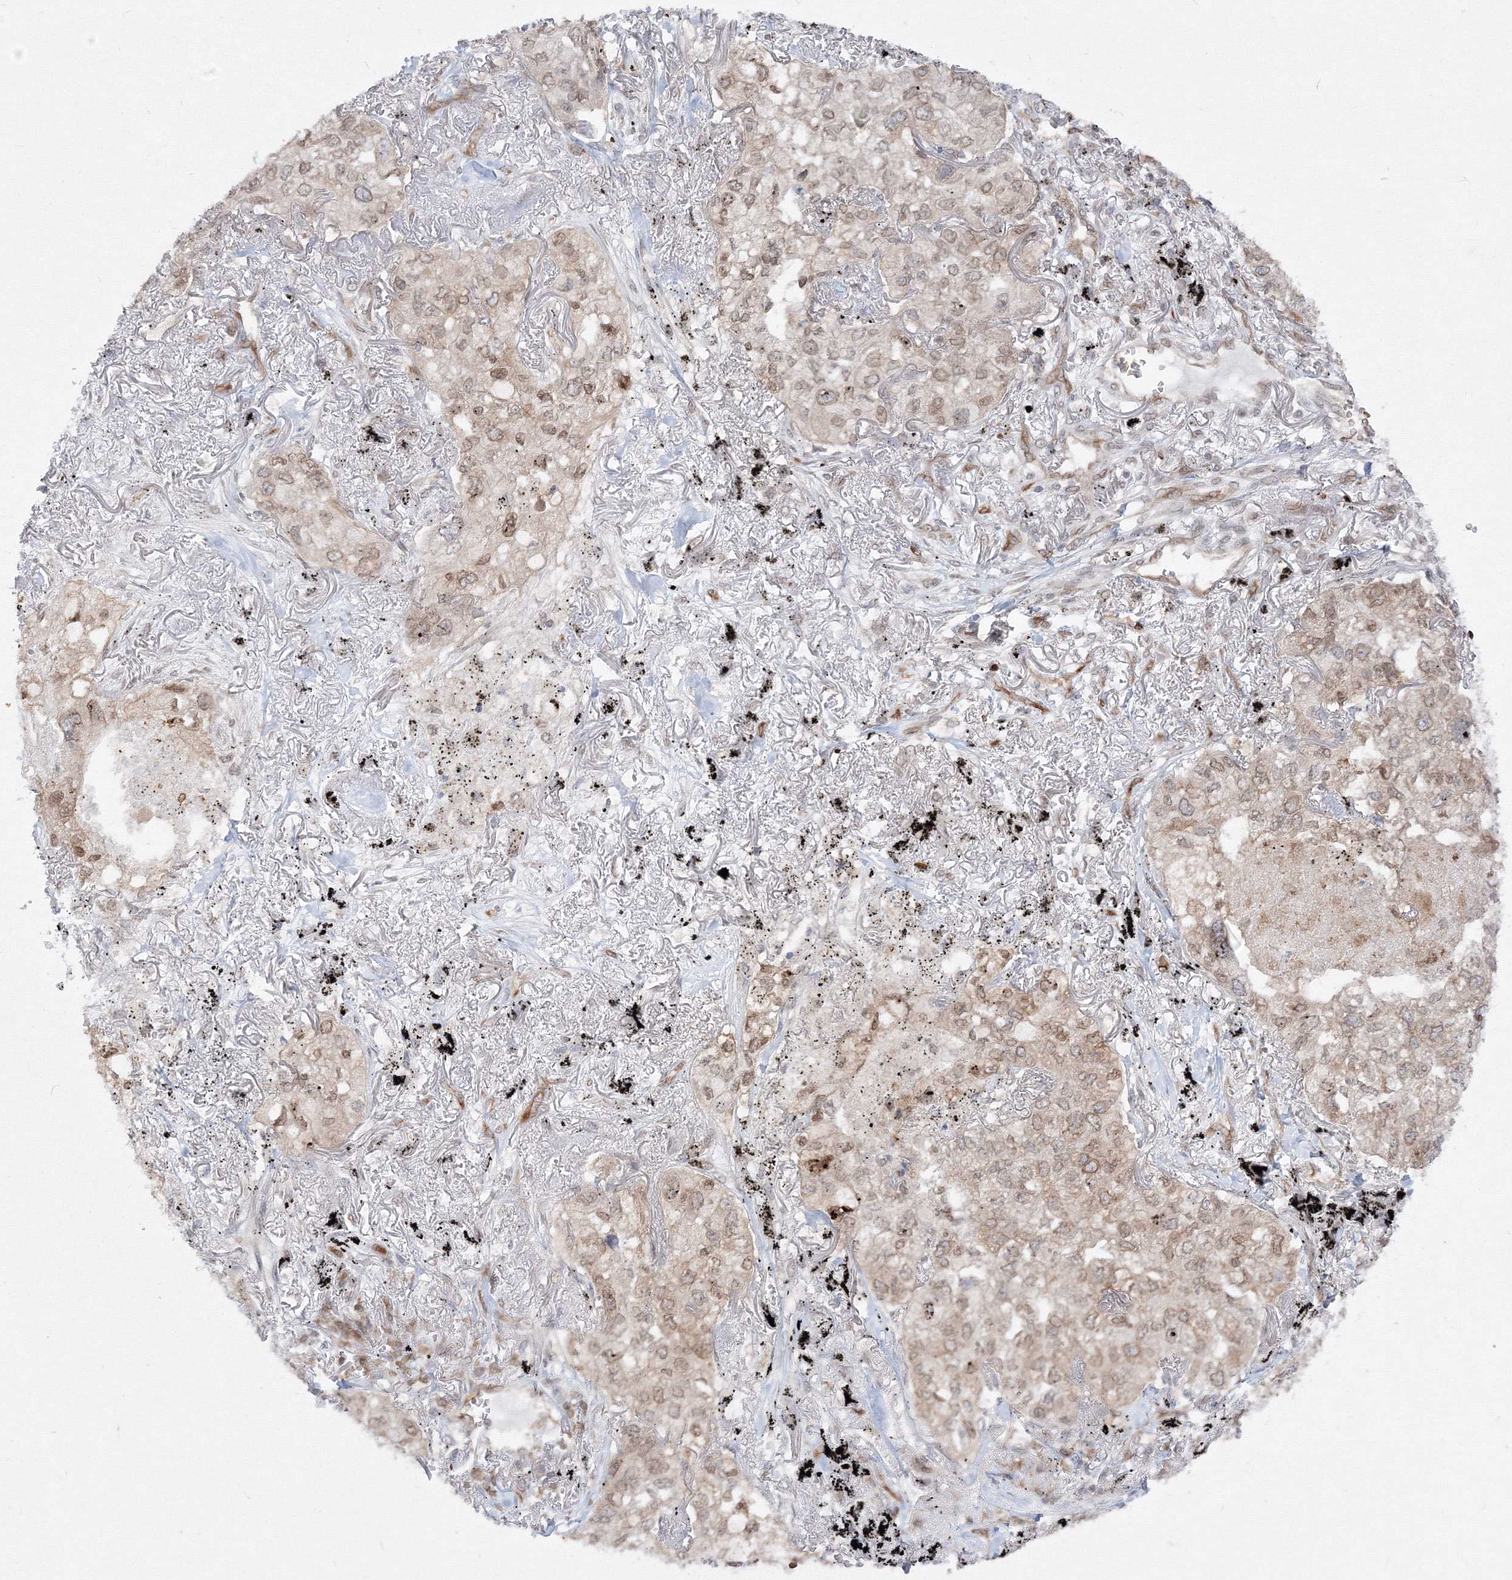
{"staining": {"intensity": "weak", "quantity": "25%-75%", "location": "cytoplasmic/membranous,nuclear"}, "tissue": "lung cancer", "cell_type": "Tumor cells", "image_type": "cancer", "snomed": [{"axis": "morphology", "description": "Adenocarcinoma, NOS"}, {"axis": "topography", "description": "Lung"}], "caption": "Weak cytoplasmic/membranous and nuclear expression is seen in about 25%-75% of tumor cells in adenocarcinoma (lung).", "gene": "DNAJB2", "patient": {"sex": "male", "age": 65}}